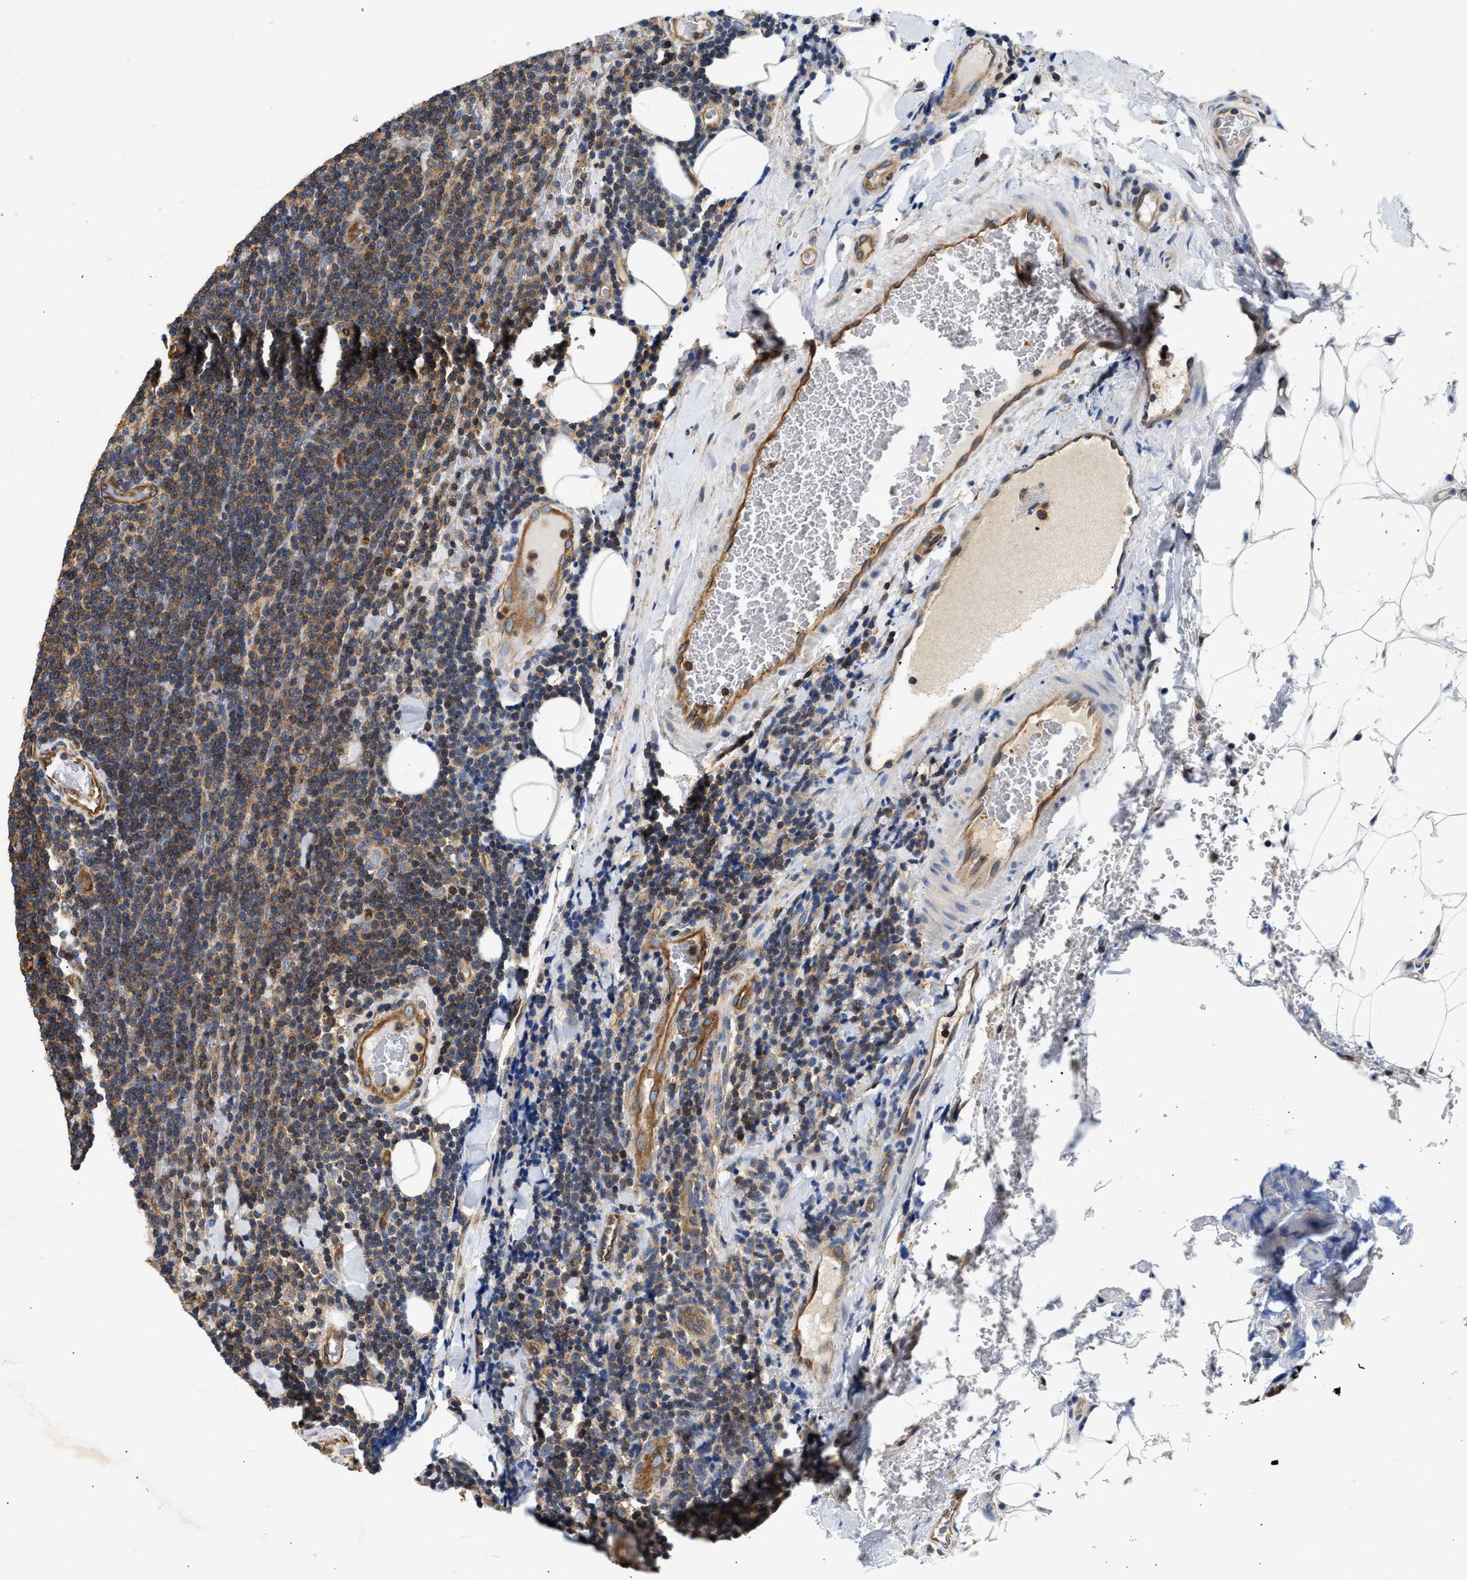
{"staining": {"intensity": "moderate", "quantity": ">75%", "location": "cytoplasmic/membranous"}, "tissue": "lymphoma", "cell_type": "Tumor cells", "image_type": "cancer", "snomed": [{"axis": "morphology", "description": "Malignant lymphoma, non-Hodgkin's type, Low grade"}, {"axis": "topography", "description": "Lymph node"}], "caption": "Lymphoma stained with a protein marker demonstrates moderate staining in tumor cells.", "gene": "SAMD9L", "patient": {"sex": "male", "age": 66}}